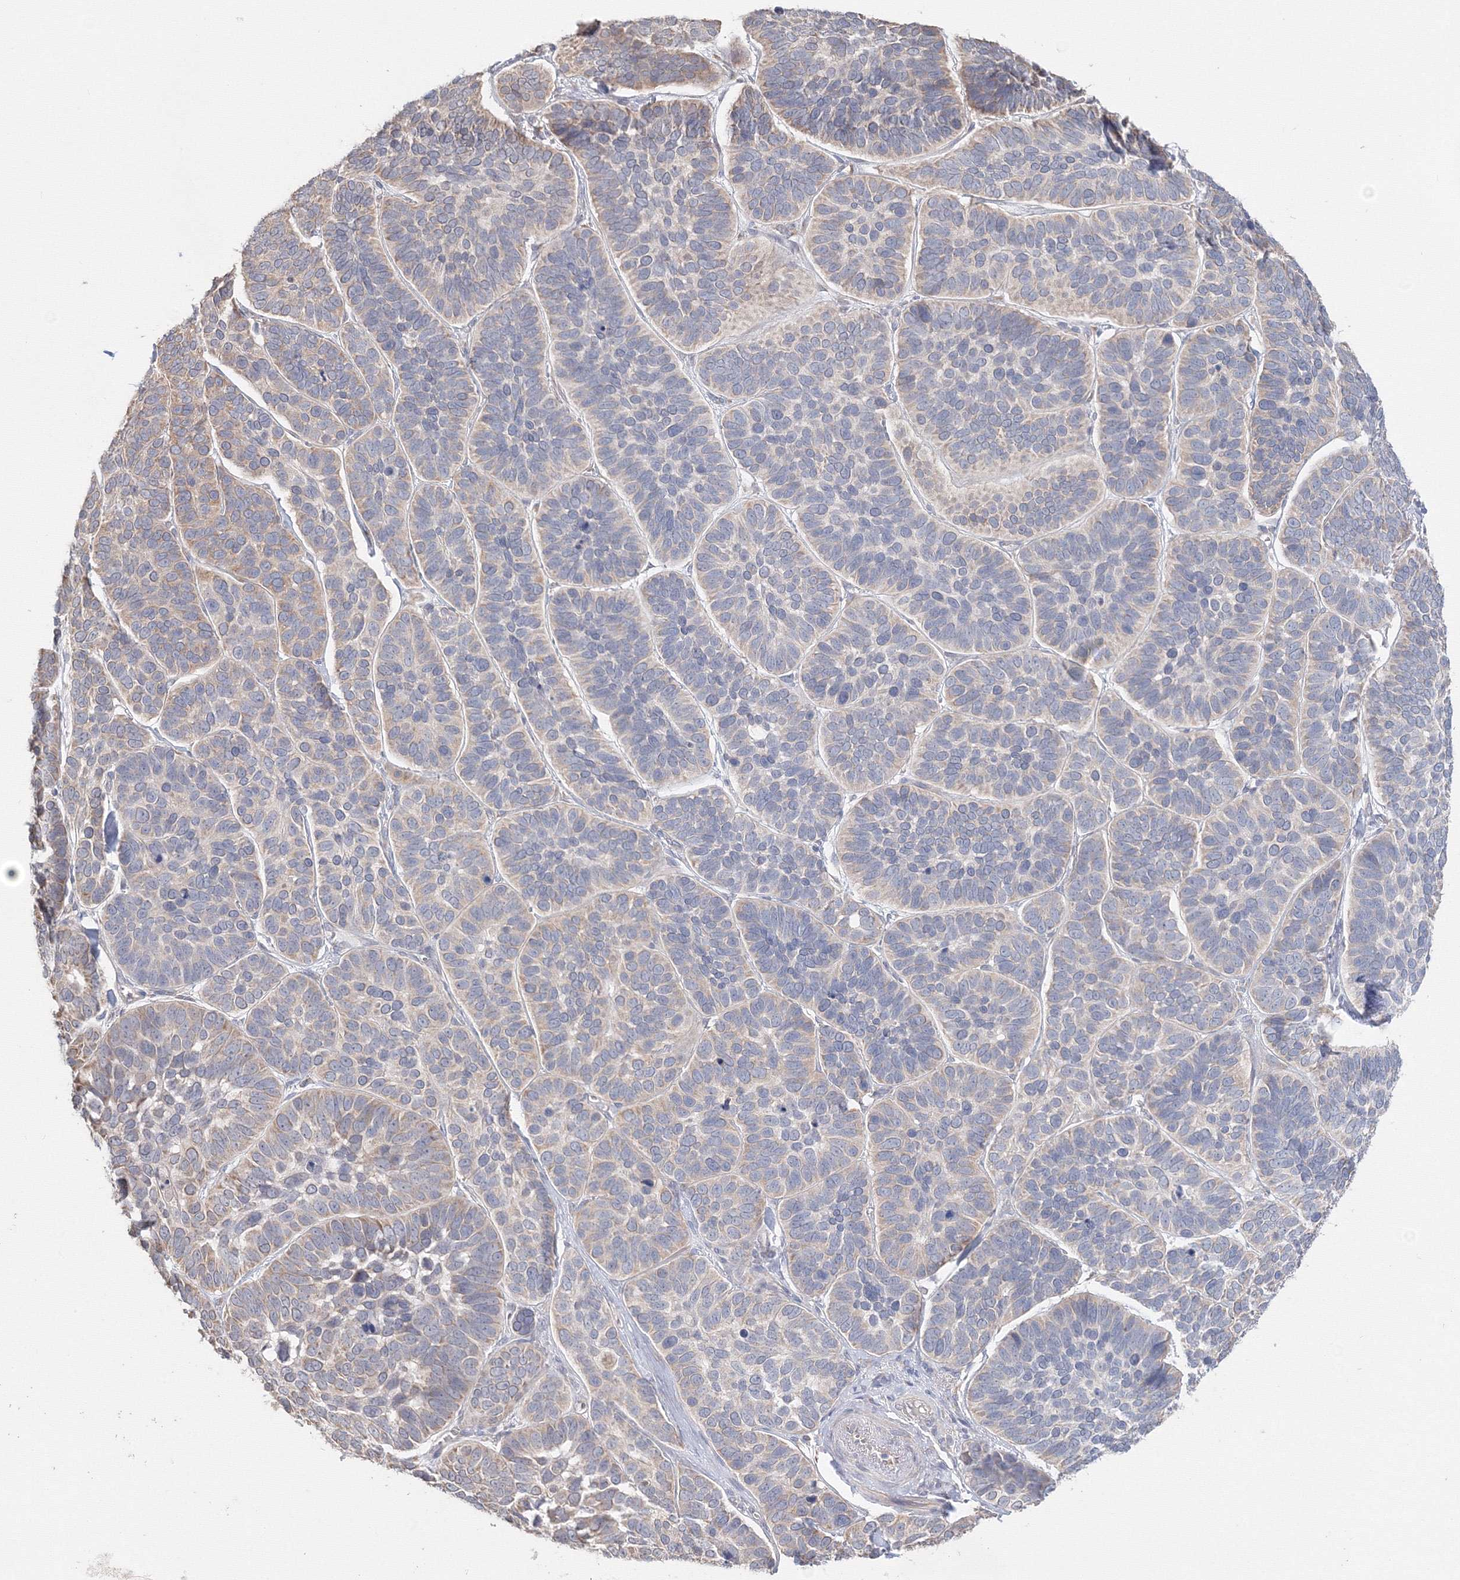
{"staining": {"intensity": "negative", "quantity": "none", "location": "none"}, "tissue": "skin cancer", "cell_type": "Tumor cells", "image_type": "cancer", "snomed": [{"axis": "morphology", "description": "Basal cell carcinoma"}, {"axis": "topography", "description": "Skin"}], "caption": "Image shows no significant protein positivity in tumor cells of skin cancer (basal cell carcinoma).", "gene": "DHRS12", "patient": {"sex": "male", "age": 62}}